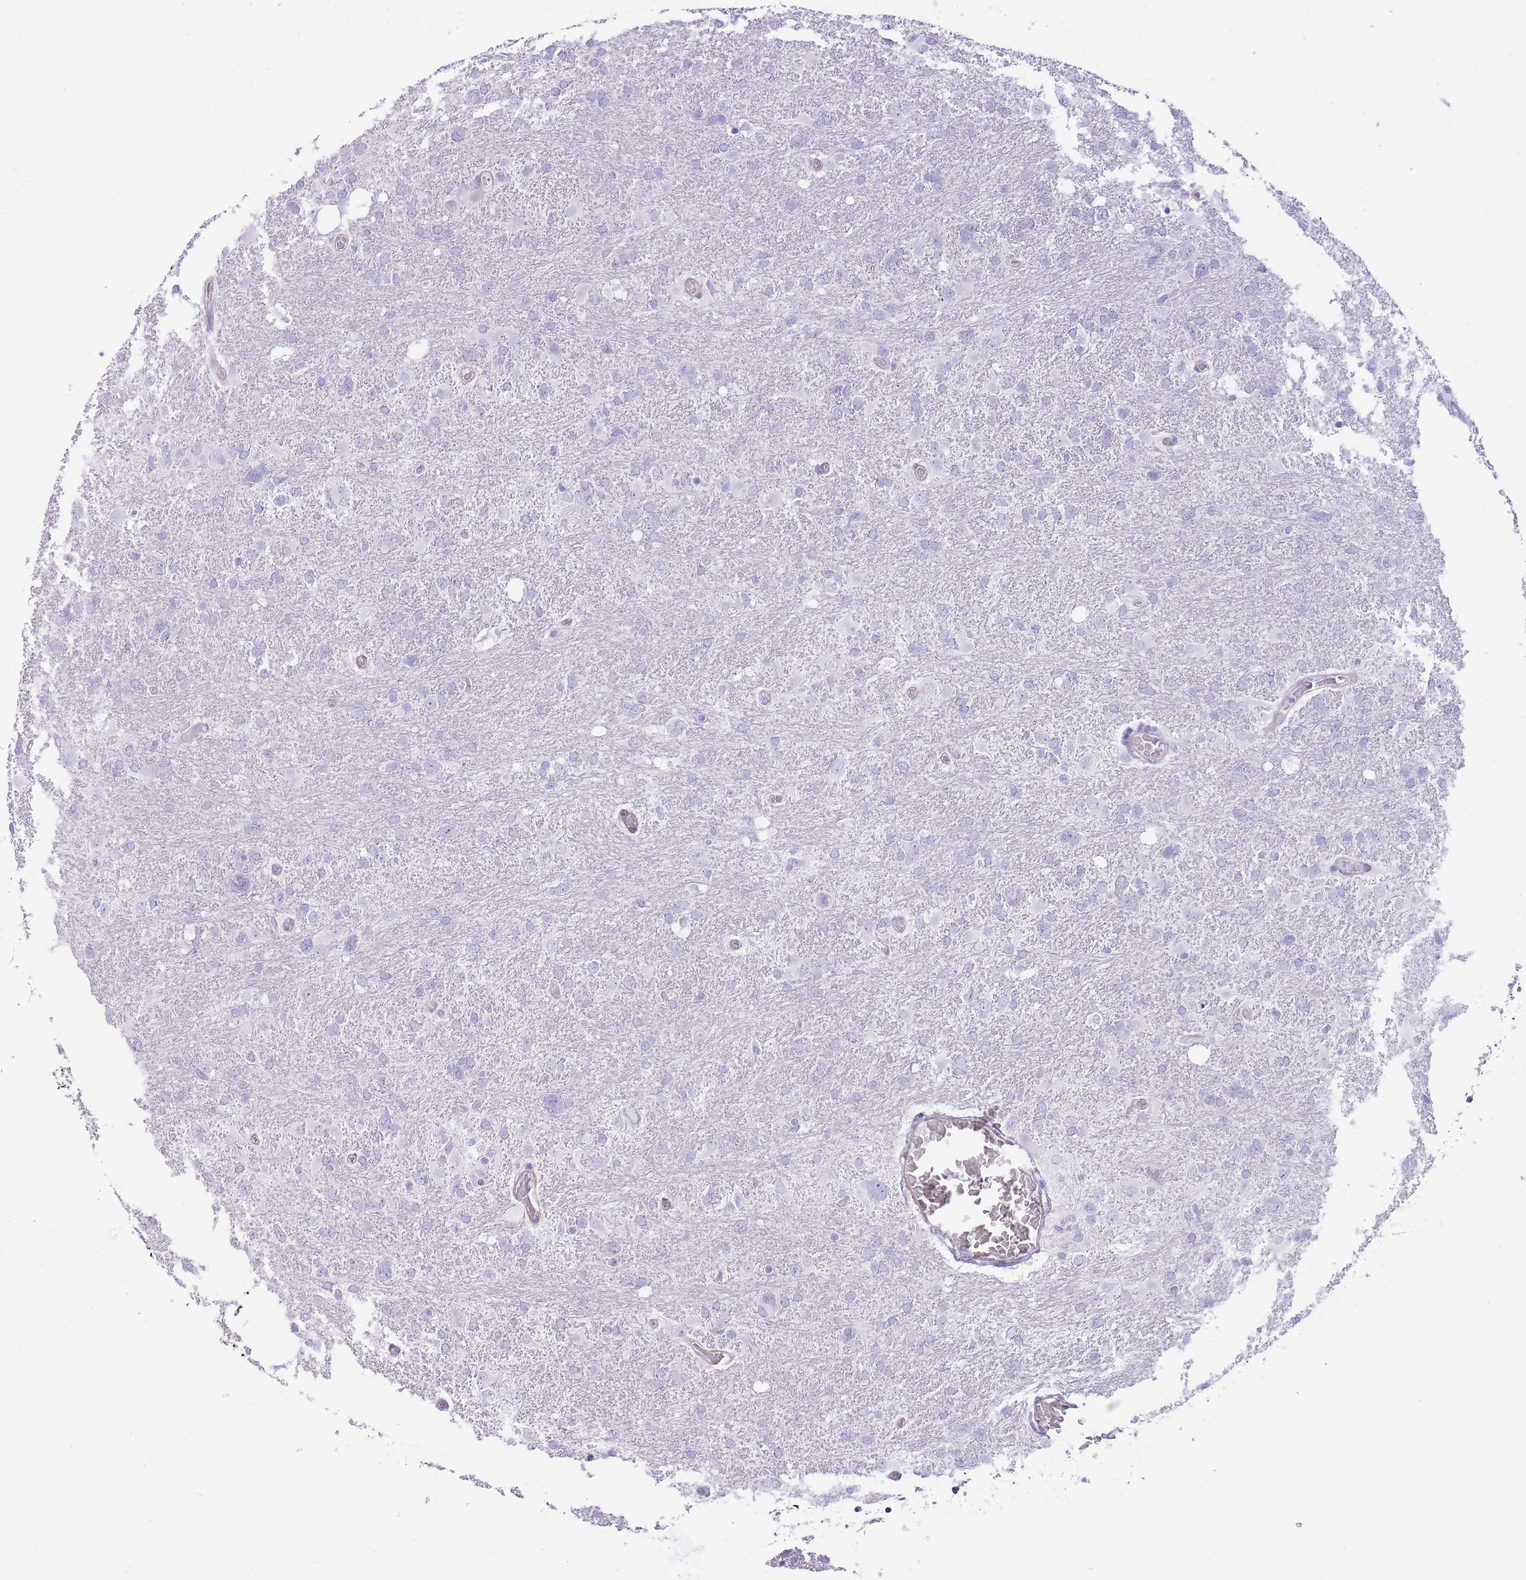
{"staining": {"intensity": "negative", "quantity": "none", "location": "none"}, "tissue": "glioma", "cell_type": "Tumor cells", "image_type": "cancer", "snomed": [{"axis": "morphology", "description": "Glioma, malignant, High grade"}, {"axis": "topography", "description": "Brain"}], "caption": "This is an IHC image of human glioma. There is no staining in tumor cells.", "gene": "OR11H12", "patient": {"sex": "male", "age": 61}}